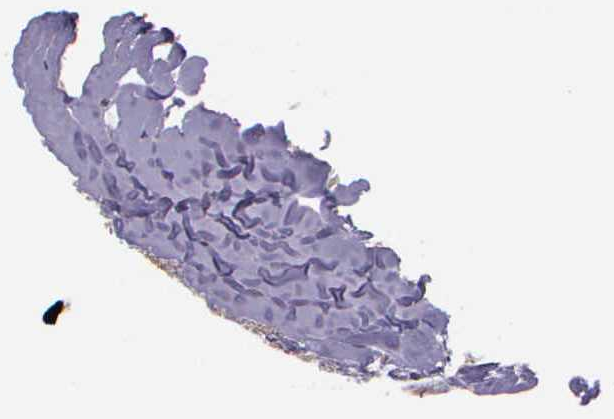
{"staining": {"intensity": "weak", "quantity": ">75%", "location": "cytoplasmic/membranous"}, "tissue": "thyroid cancer", "cell_type": "Tumor cells", "image_type": "cancer", "snomed": [{"axis": "morphology", "description": "Papillary adenocarcinoma, NOS"}, {"axis": "topography", "description": "Thyroid gland"}], "caption": "Immunohistochemical staining of human thyroid papillary adenocarcinoma demonstrates low levels of weak cytoplasmic/membranous protein staining in approximately >75% of tumor cells.", "gene": "IGBP1", "patient": {"sex": "male", "age": 87}}